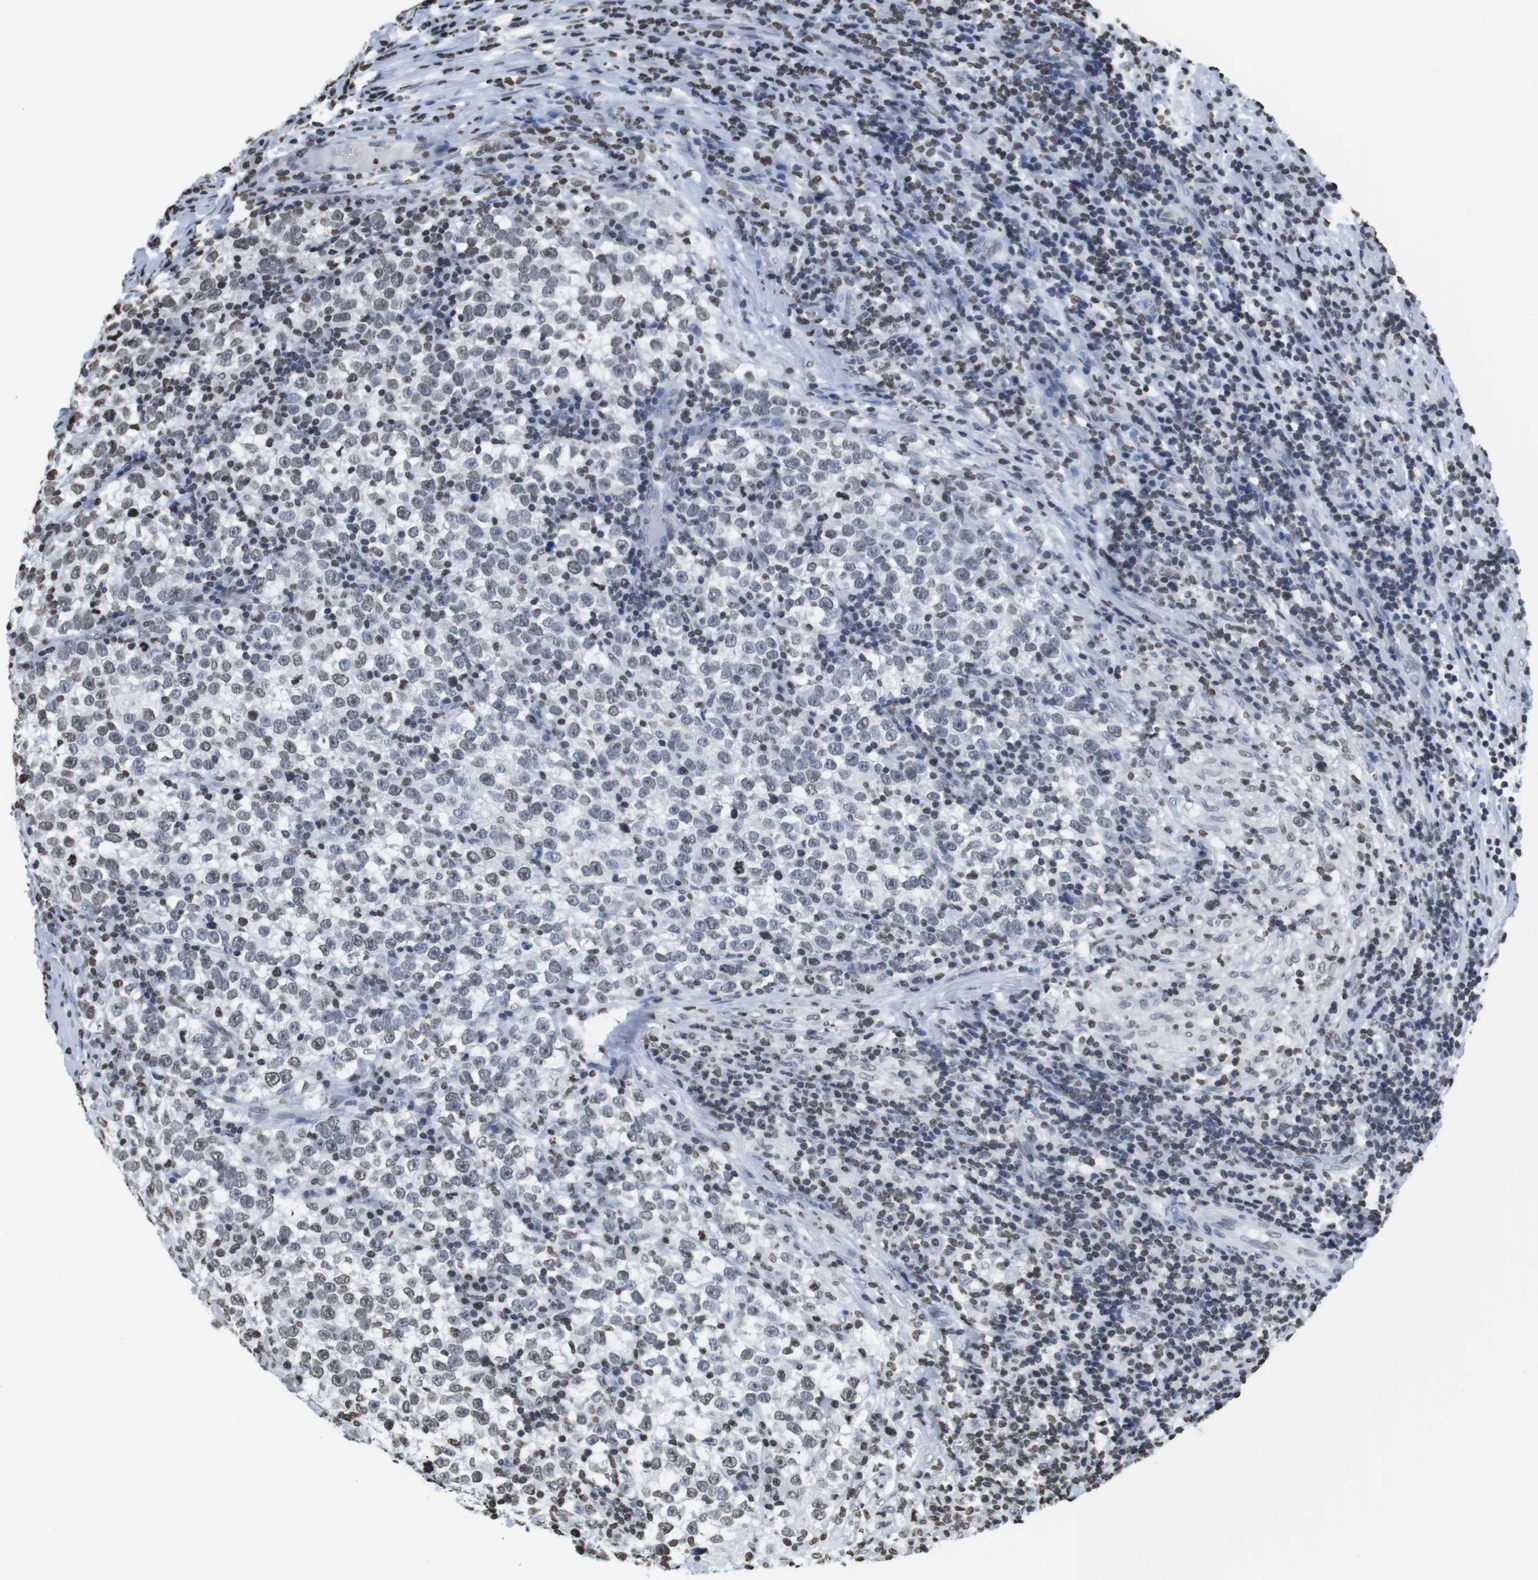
{"staining": {"intensity": "weak", "quantity": "25%-75%", "location": "nuclear"}, "tissue": "testis cancer", "cell_type": "Tumor cells", "image_type": "cancer", "snomed": [{"axis": "morphology", "description": "Normal tissue, NOS"}, {"axis": "morphology", "description": "Seminoma, NOS"}, {"axis": "topography", "description": "Testis"}], "caption": "High-magnification brightfield microscopy of seminoma (testis) stained with DAB (3,3'-diaminobenzidine) (brown) and counterstained with hematoxylin (blue). tumor cells exhibit weak nuclear positivity is identified in about25%-75% of cells. (Stains: DAB in brown, nuclei in blue, Microscopy: brightfield microscopy at high magnification).", "gene": "BSX", "patient": {"sex": "male", "age": 43}}